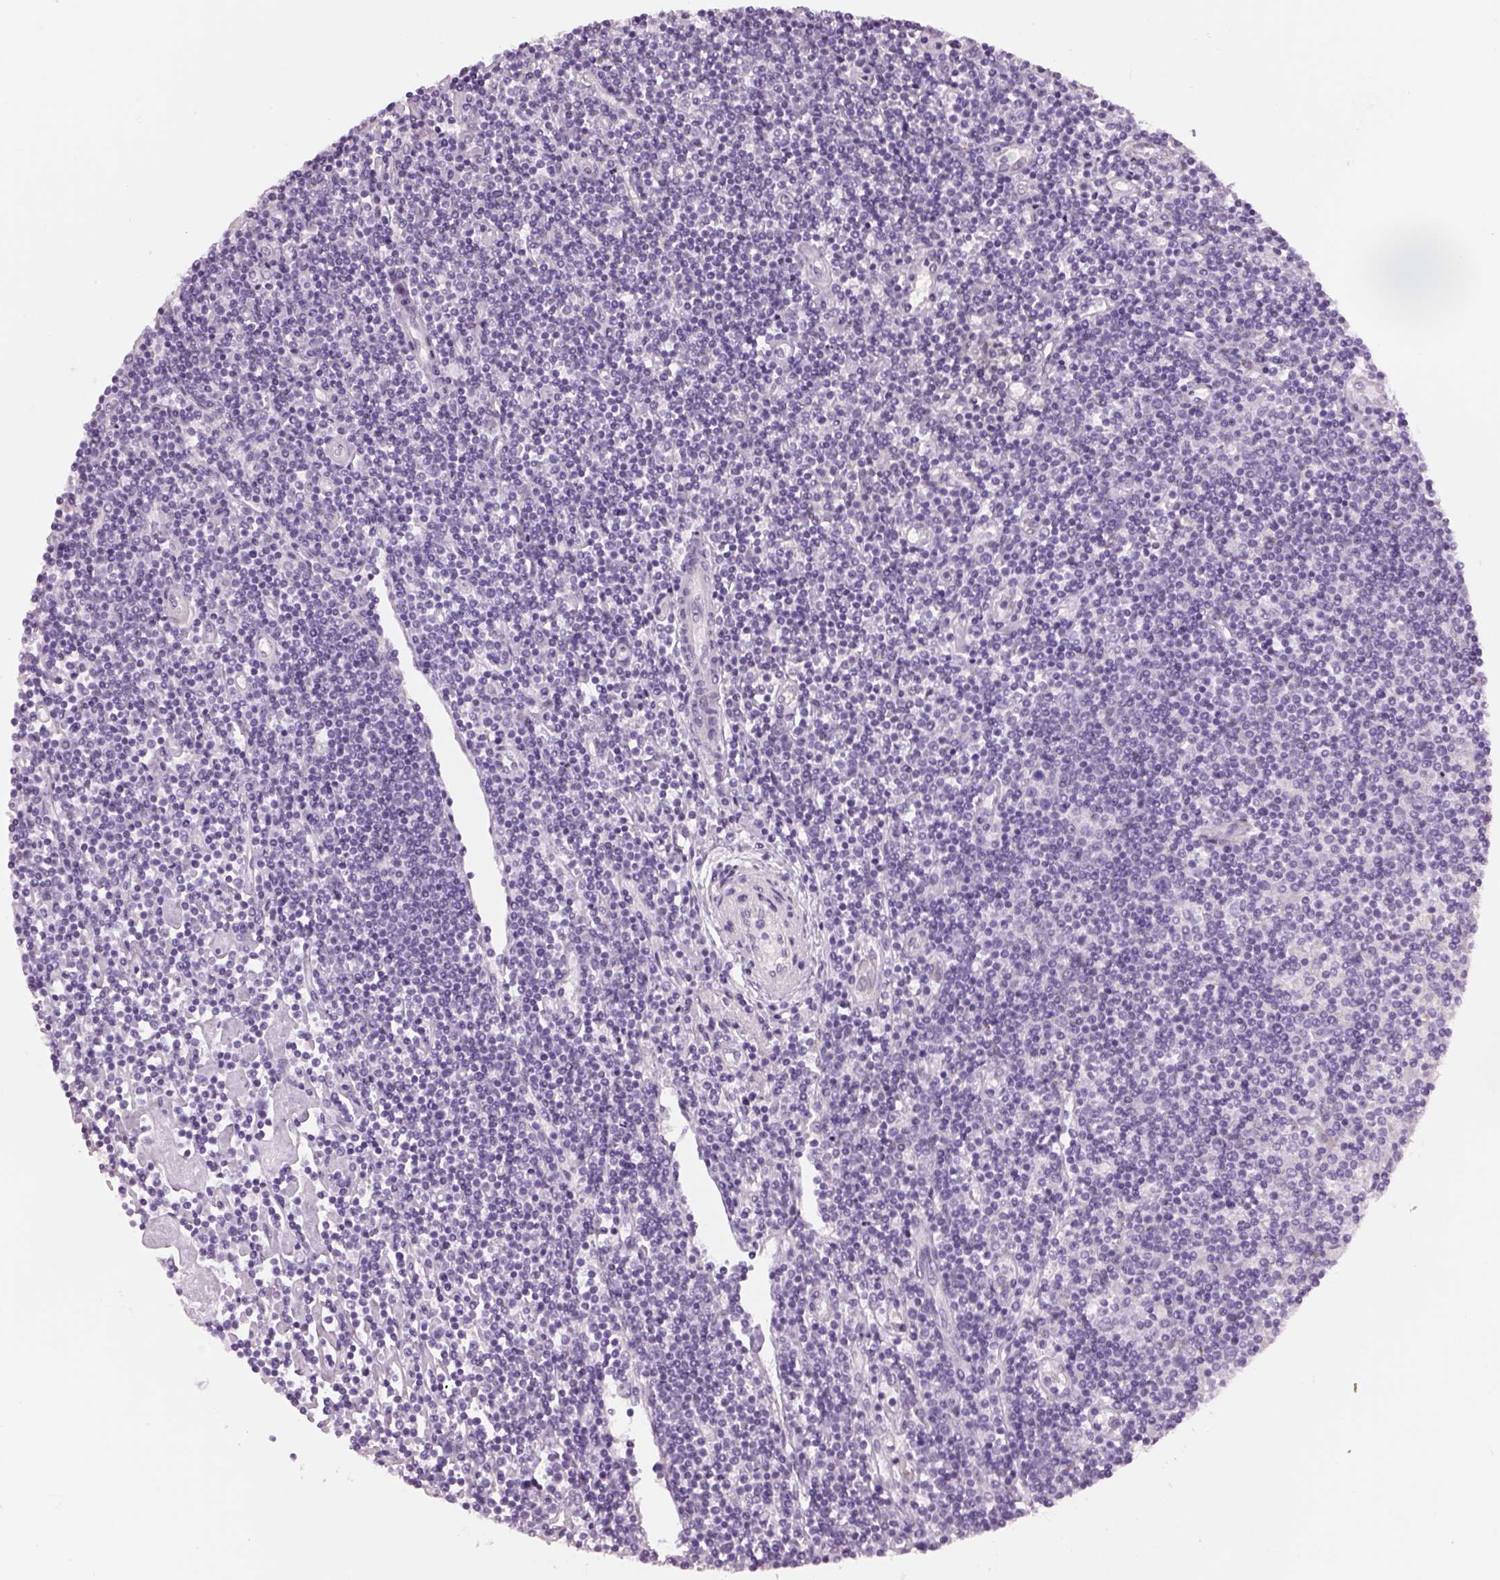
{"staining": {"intensity": "negative", "quantity": "none", "location": "none"}, "tissue": "lymphoma", "cell_type": "Tumor cells", "image_type": "cancer", "snomed": [{"axis": "morphology", "description": "Hodgkin's disease, NOS"}, {"axis": "topography", "description": "Lymph node"}], "caption": "Human Hodgkin's disease stained for a protein using immunohistochemistry demonstrates no expression in tumor cells.", "gene": "KCNMB4", "patient": {"sex": "male", "age": 40}}